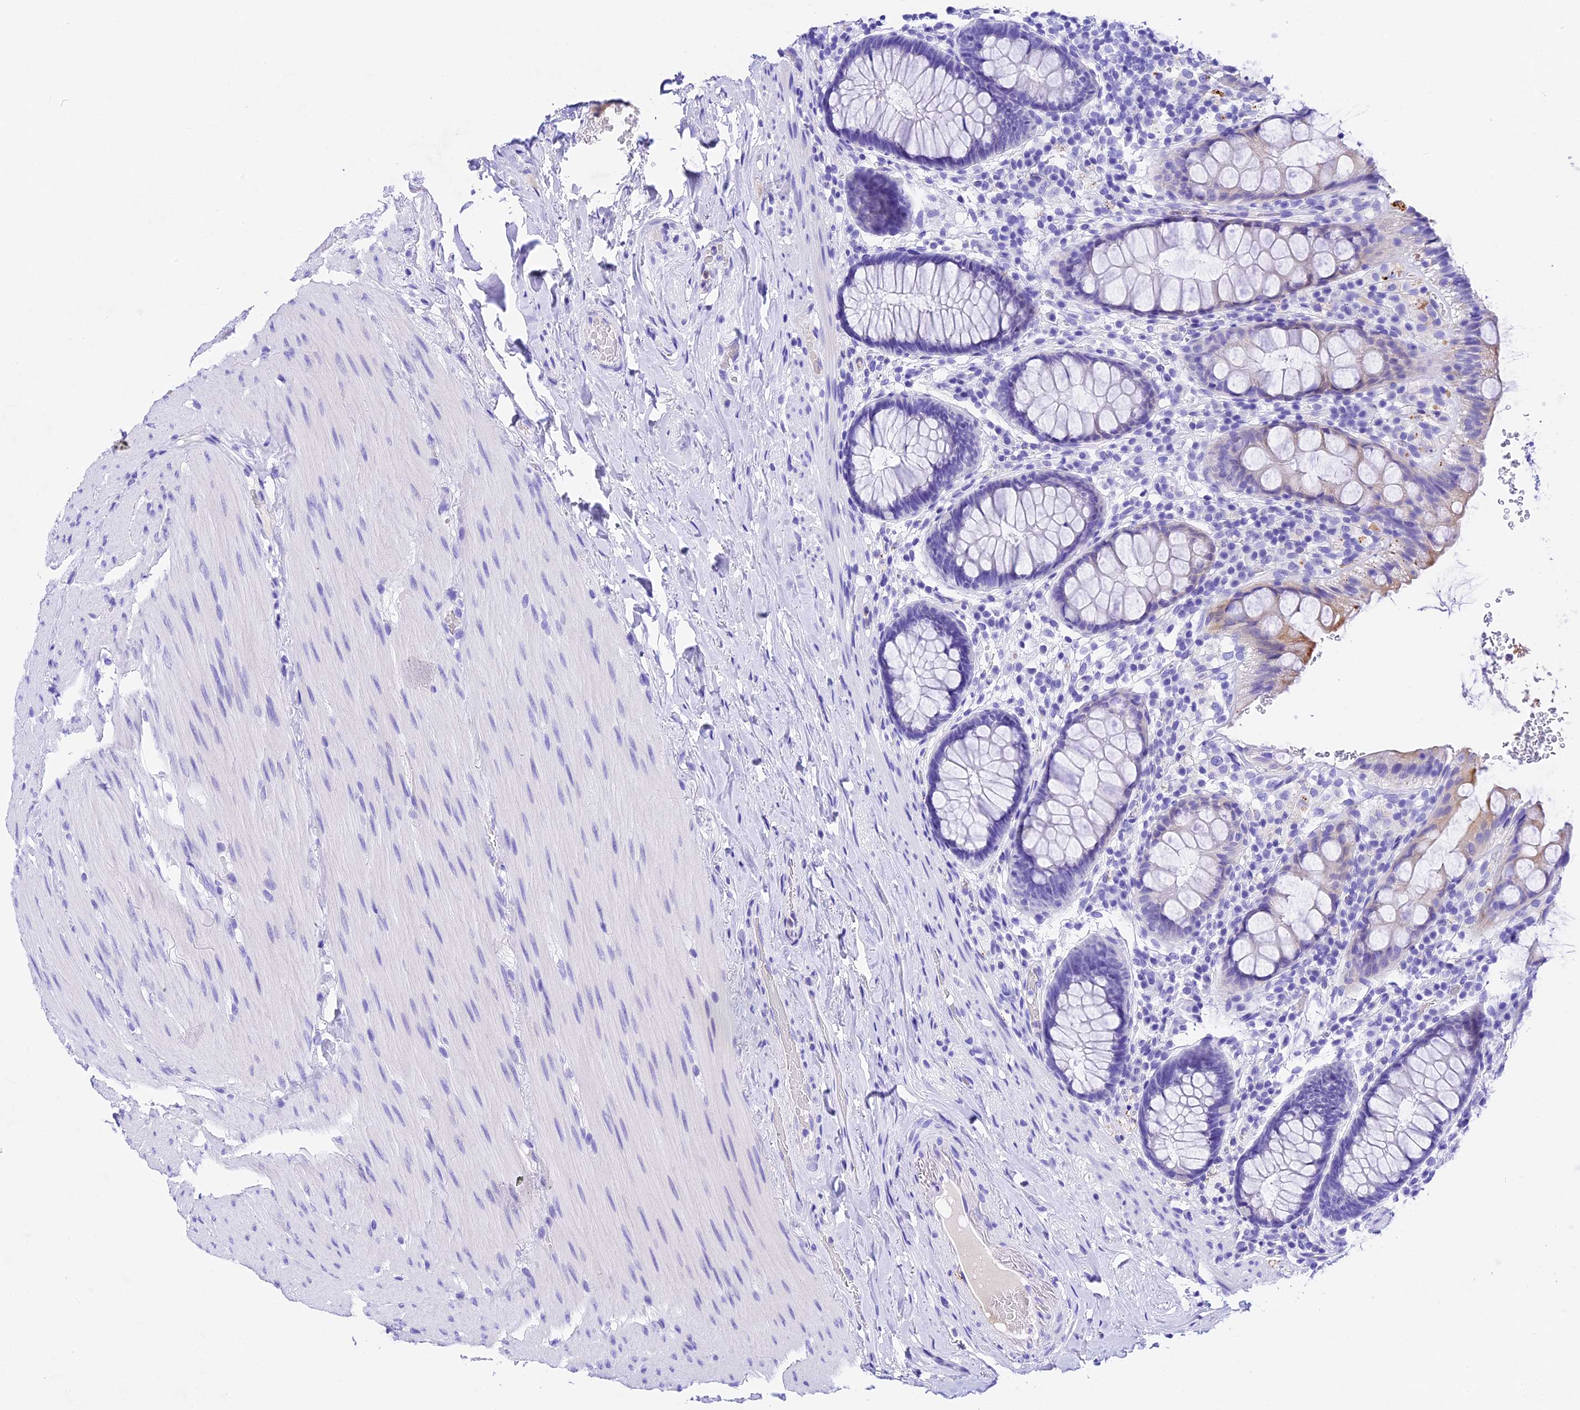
{"staining": {"intensity": "weak", "quantity": "<25%", "location": "cytoplasmic/membranous"}, "tissue": "rectum", "cell_type": "Glandular cells", "image_type": "normal", "snomed": [{"axis": "morphology", "description": "Normal tissue, NOS"}, {"axis": "topography", "description": "Rectum"}], "caption": "Immunohistochemical staining of unremarkable human rectum demonstrates no significant positivity in glandular cells.", "gene": "PSG11", "patient": {"sex": "male", "age": 83}}